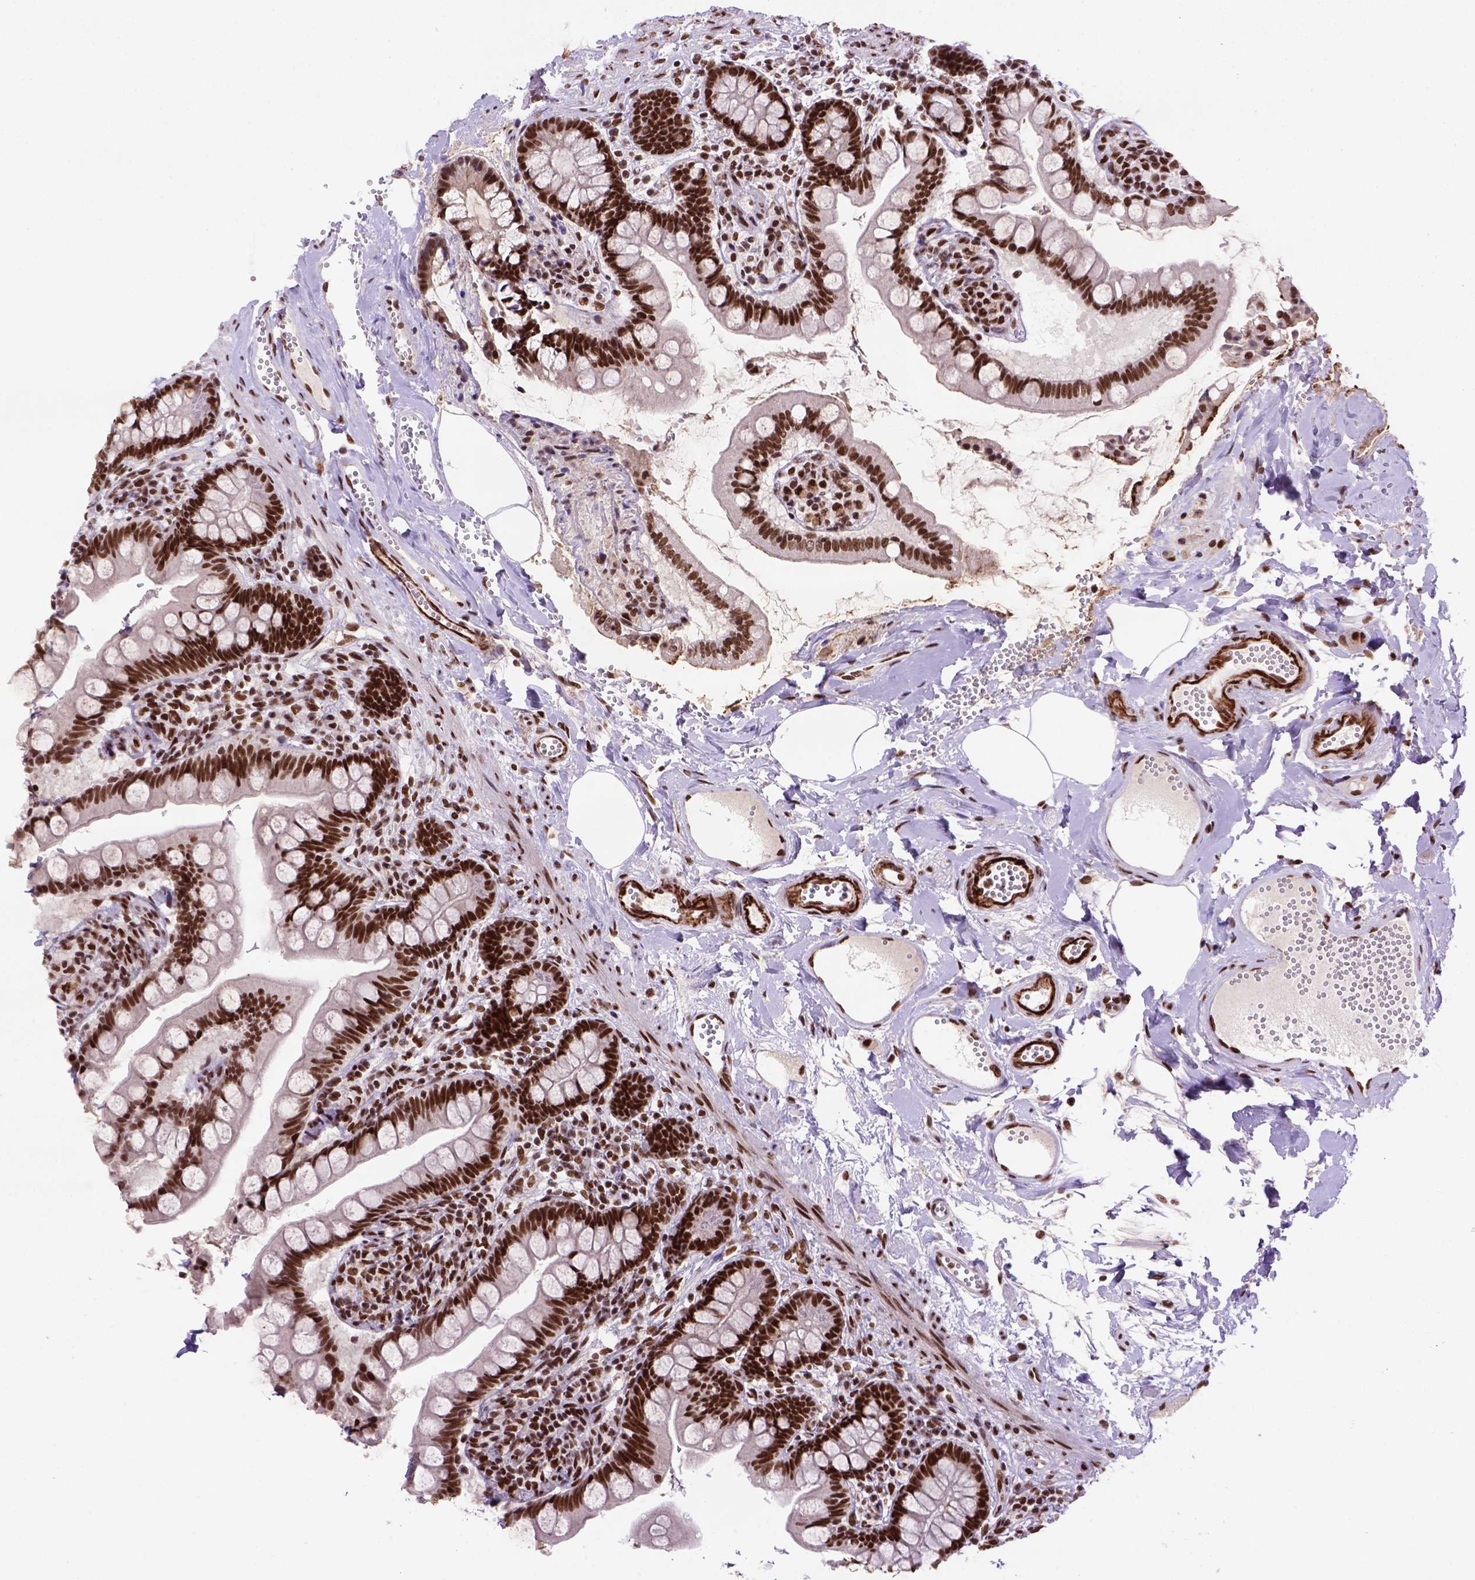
{"staining": {"intensity": "strong", "quantity": ">75%", "location": "nuclear"}, "tissue": "small intestine", "cell_type": "Glandular cells", "image_type": "normal", "snomed": [{"axis": "morphology", "description": "Normal tissue, NOS"}, {"axis": "topography", "description": "Small intestine"}], "caption": "About >75% of glandular cells in normal human small intestine show strong nuclear protein expression as visualized by brown immunohistochemical staining.", "gene": "NSMCE2", "patient": {"sex": "female", "age": 56}}